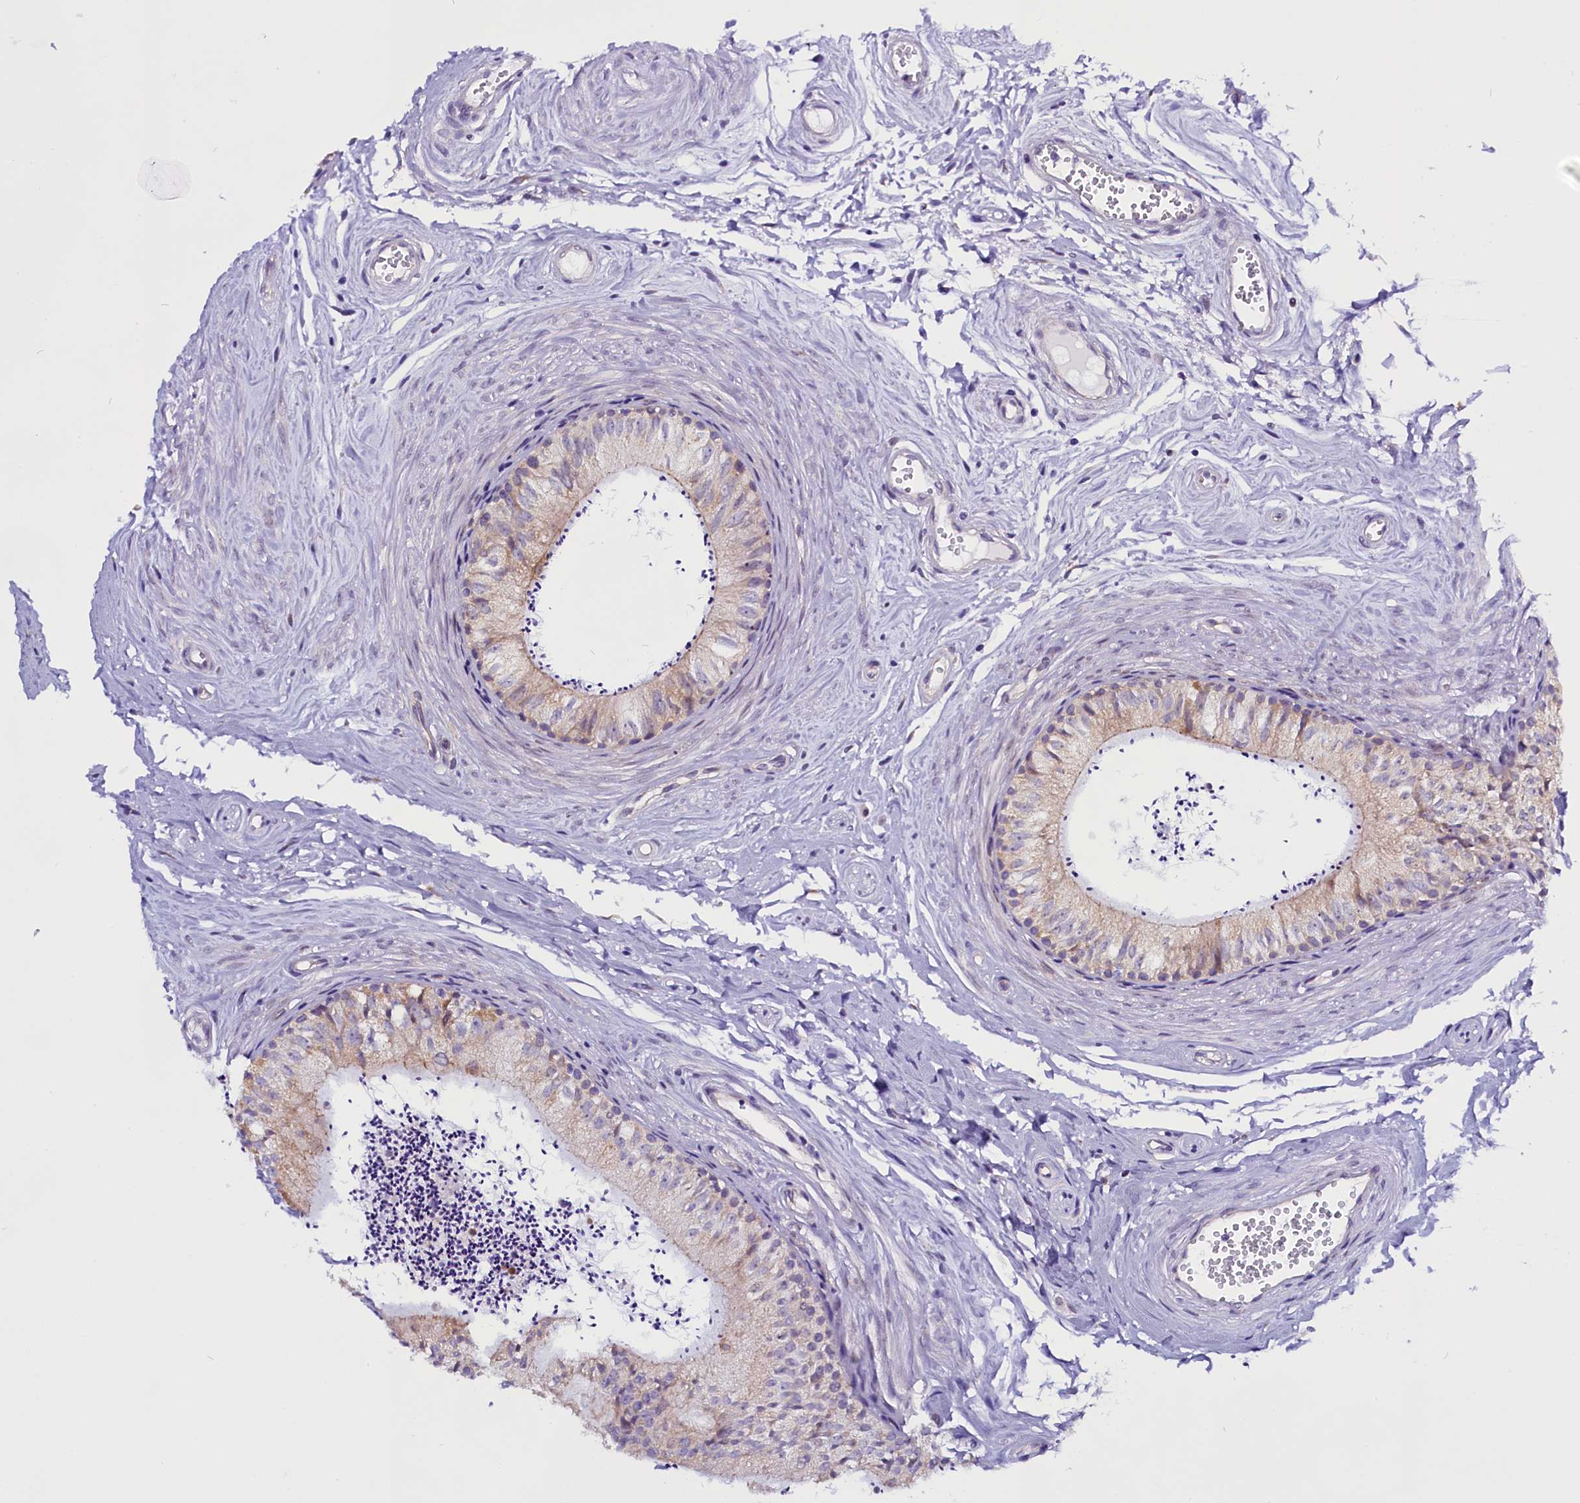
{"staining": {"intensity": "weak", "quantity": "25%-75%", "location": "cytoplasmic/membranous"}, "tissue": "epididymis", "cell_type": "Glandular cells", "image_type": "normal", "snomed": [{"axis": "morphology", "description": "Normal tissue, NOS"}, {"axis": "topography", "description": "Epididymis"}], "caption": "IHC histopathology image of benign epididymis: human epididymis stained using immunohistochemistry displays low levels of weak protein expression localized specifically in the cytoplasmic/membranous of glandular cells, appearing as a cytoplasmic/membranous brown color.", "gene": "UACA", "patient": {"sex": "male", "age": 56}}